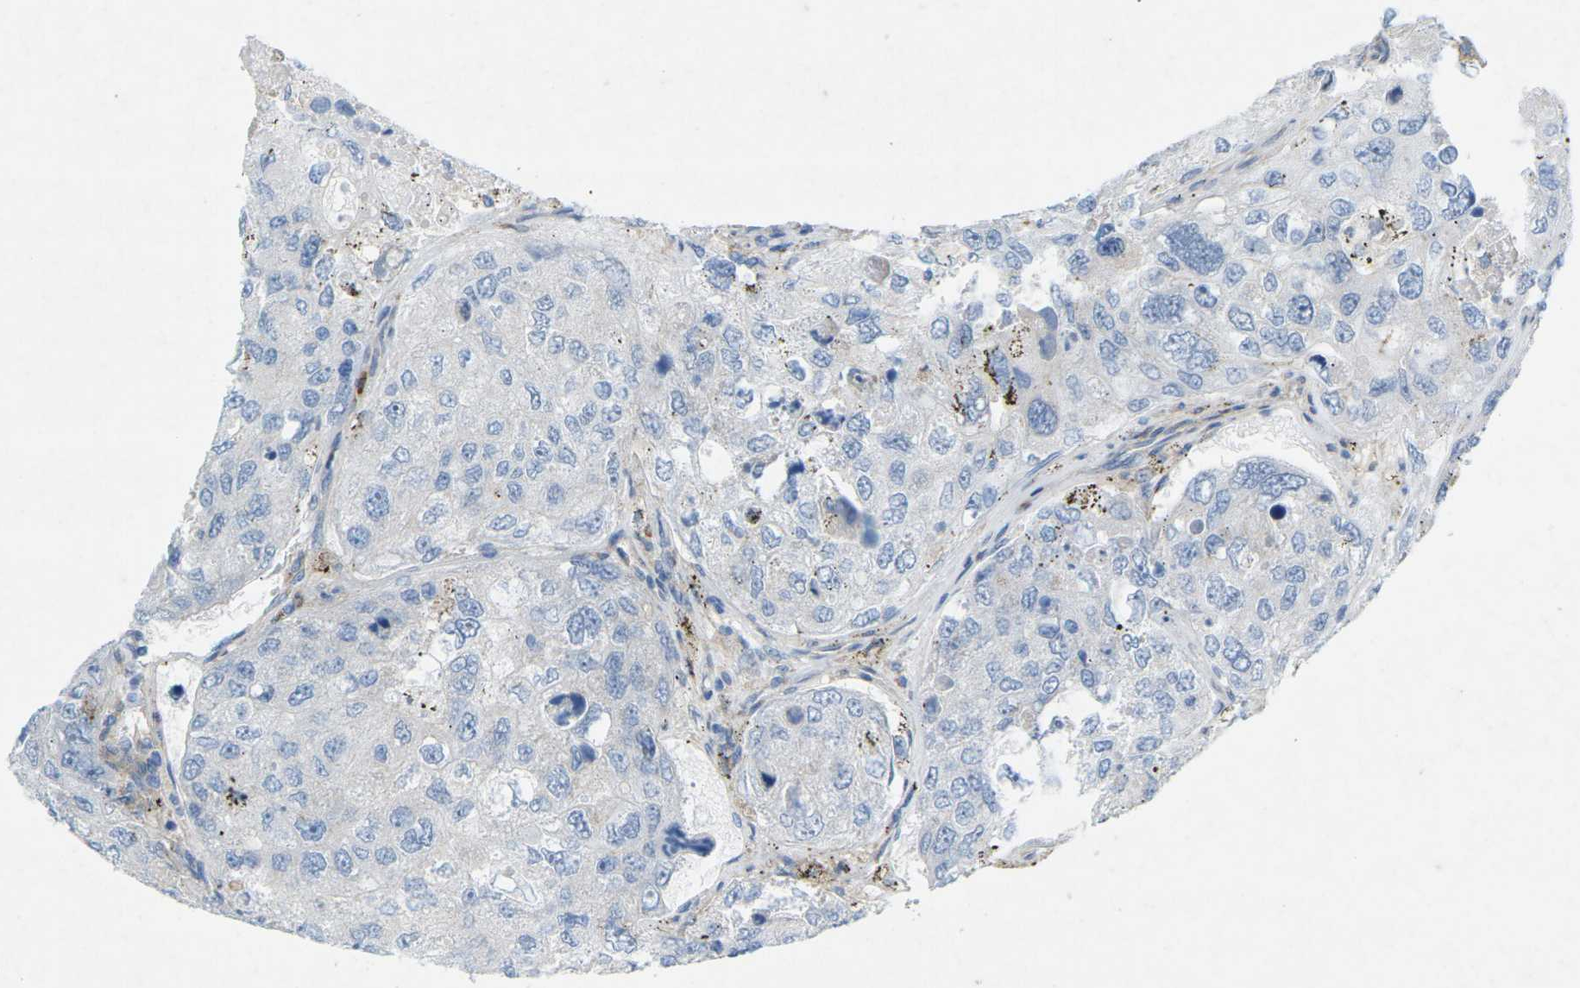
{"staining": {"intensity": "weak", "quantity": "<25%", "location": "cytoplasmic/membranous"}, "tissue": "urothelial cancer", "cell_type": "Tumor cells", "image_type": "cancer", "snomed": [{"axis": "morphology", "description": "Urothelial carcinoma, High grade"}, {"axis": "topography", "description": "Lymph node"}, {"axis": "topography", "description": "Urinary bladder"}], "caption": "IHC of human urothelial cancer shows no expression in tumor cells.", "gene": "STK11", "patient": {"sex": "male", "age": 51}}